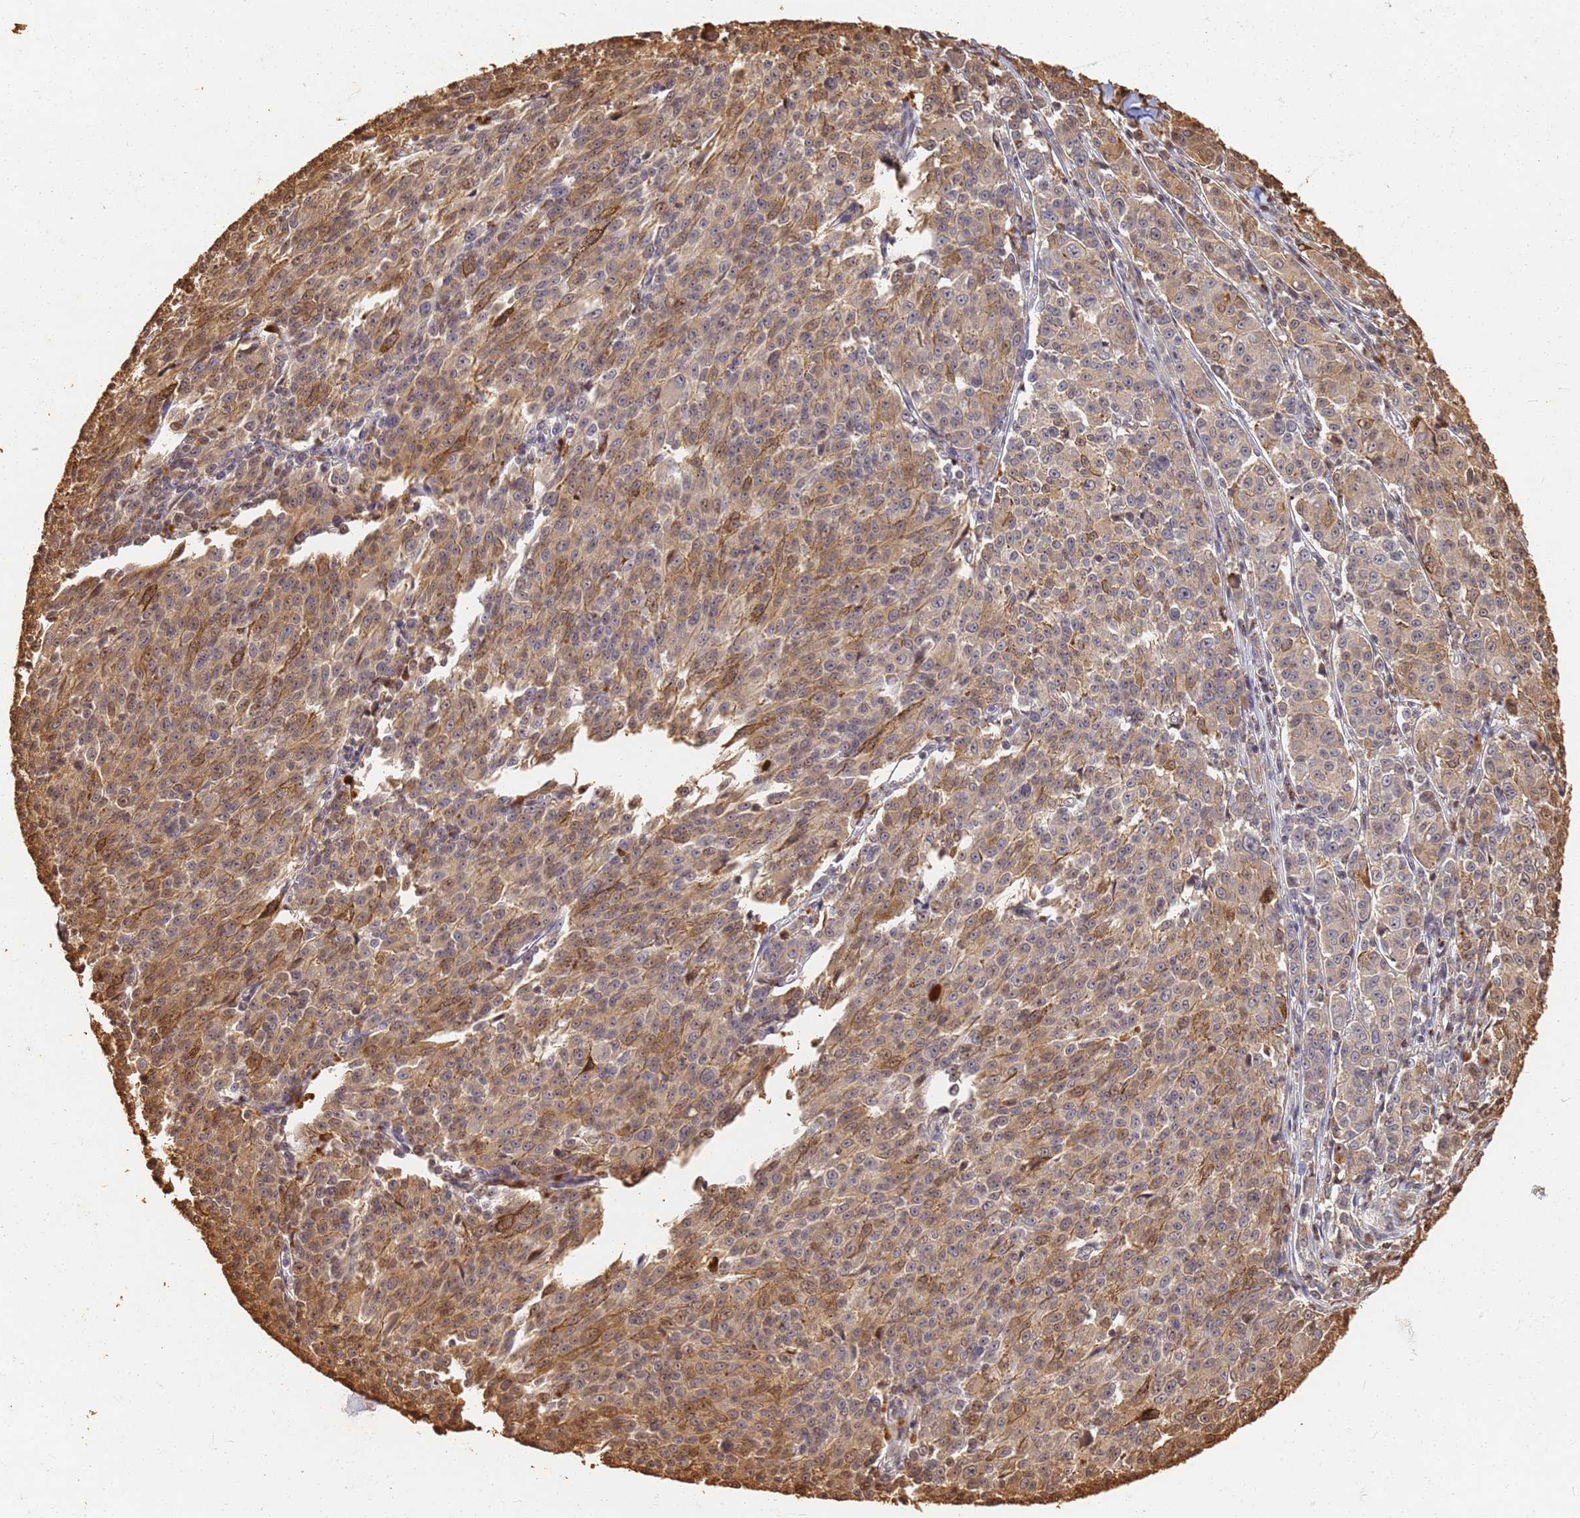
{"staining": {"intensity": "moderate", "quantity": "25%-75%", "location": "cytoplasmic/membranous,nuclear"}, "tissue": "melanoma", "cell_type": "Tumor cells", "image_type": "cancer", "snomed": [{"axis": "morphology", "description": "Malignant melanoma, NOS"}, {"axis": "topography", "description": "Skin"}], "caption": "The photomicrograph displays a brown stain indicating the presence of a protein in the cytoplasmic/membranous and nuclear of tumor cells in malignant melanoma.", "gene": "JAK2", "patient": {"sex": "female", "age": 52}}